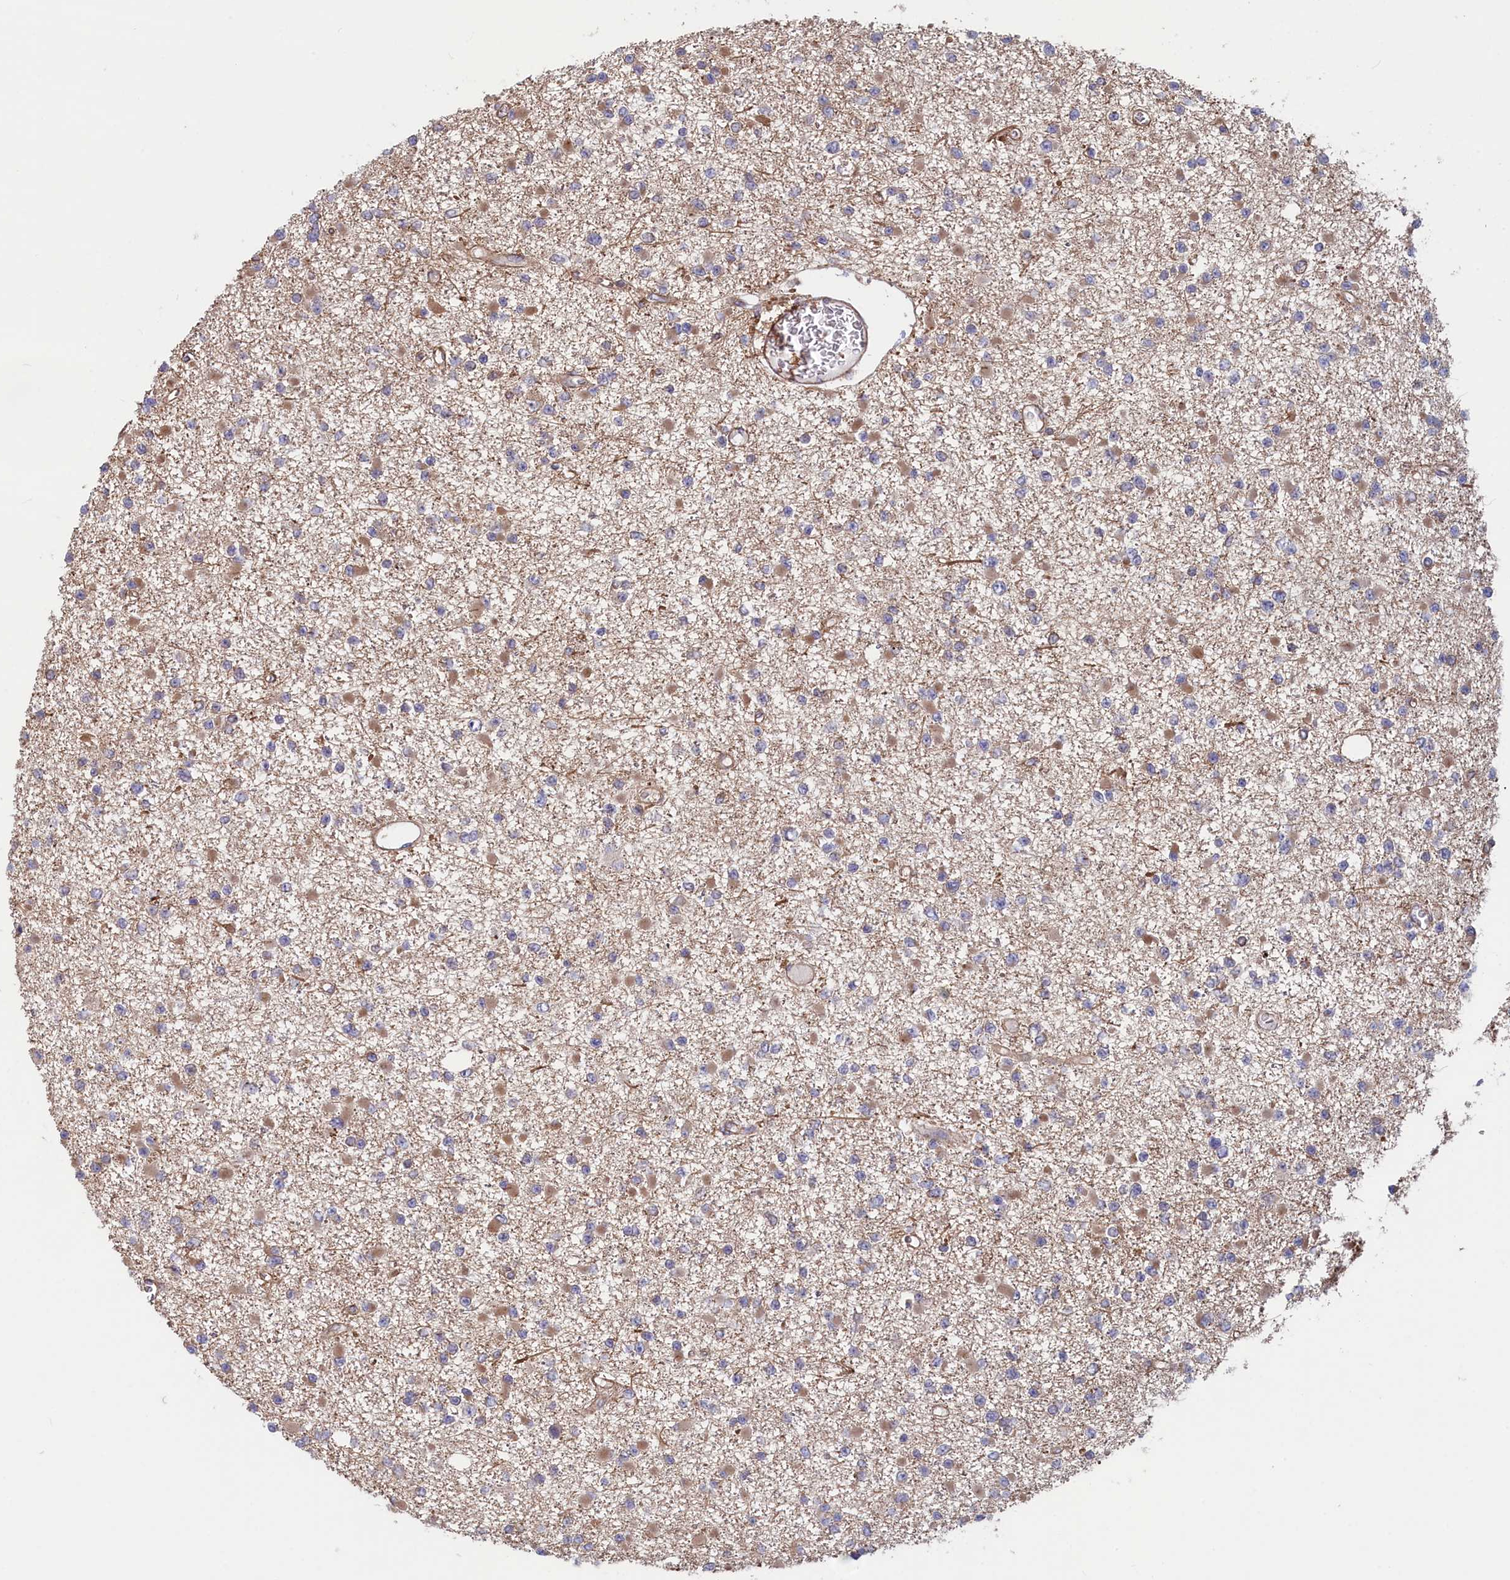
{"staining": {"intensity": "weak", "quantity": "<25%", "location": "cytoplasmic/membranous"}, "tissue": "glioma", "cell_type": "Tumor cells", "image_type": "cancer", "snomed": [{"axis": "morphology", "description": "Glioma, malignant, Low grade"}, {"axis": "topography", "description": "Brain"}], "caption": "Tumor cells are negative for protein expression in human glioma.", "gene": "RILPL1", "patient": {"sex": "female", "age": 22}}